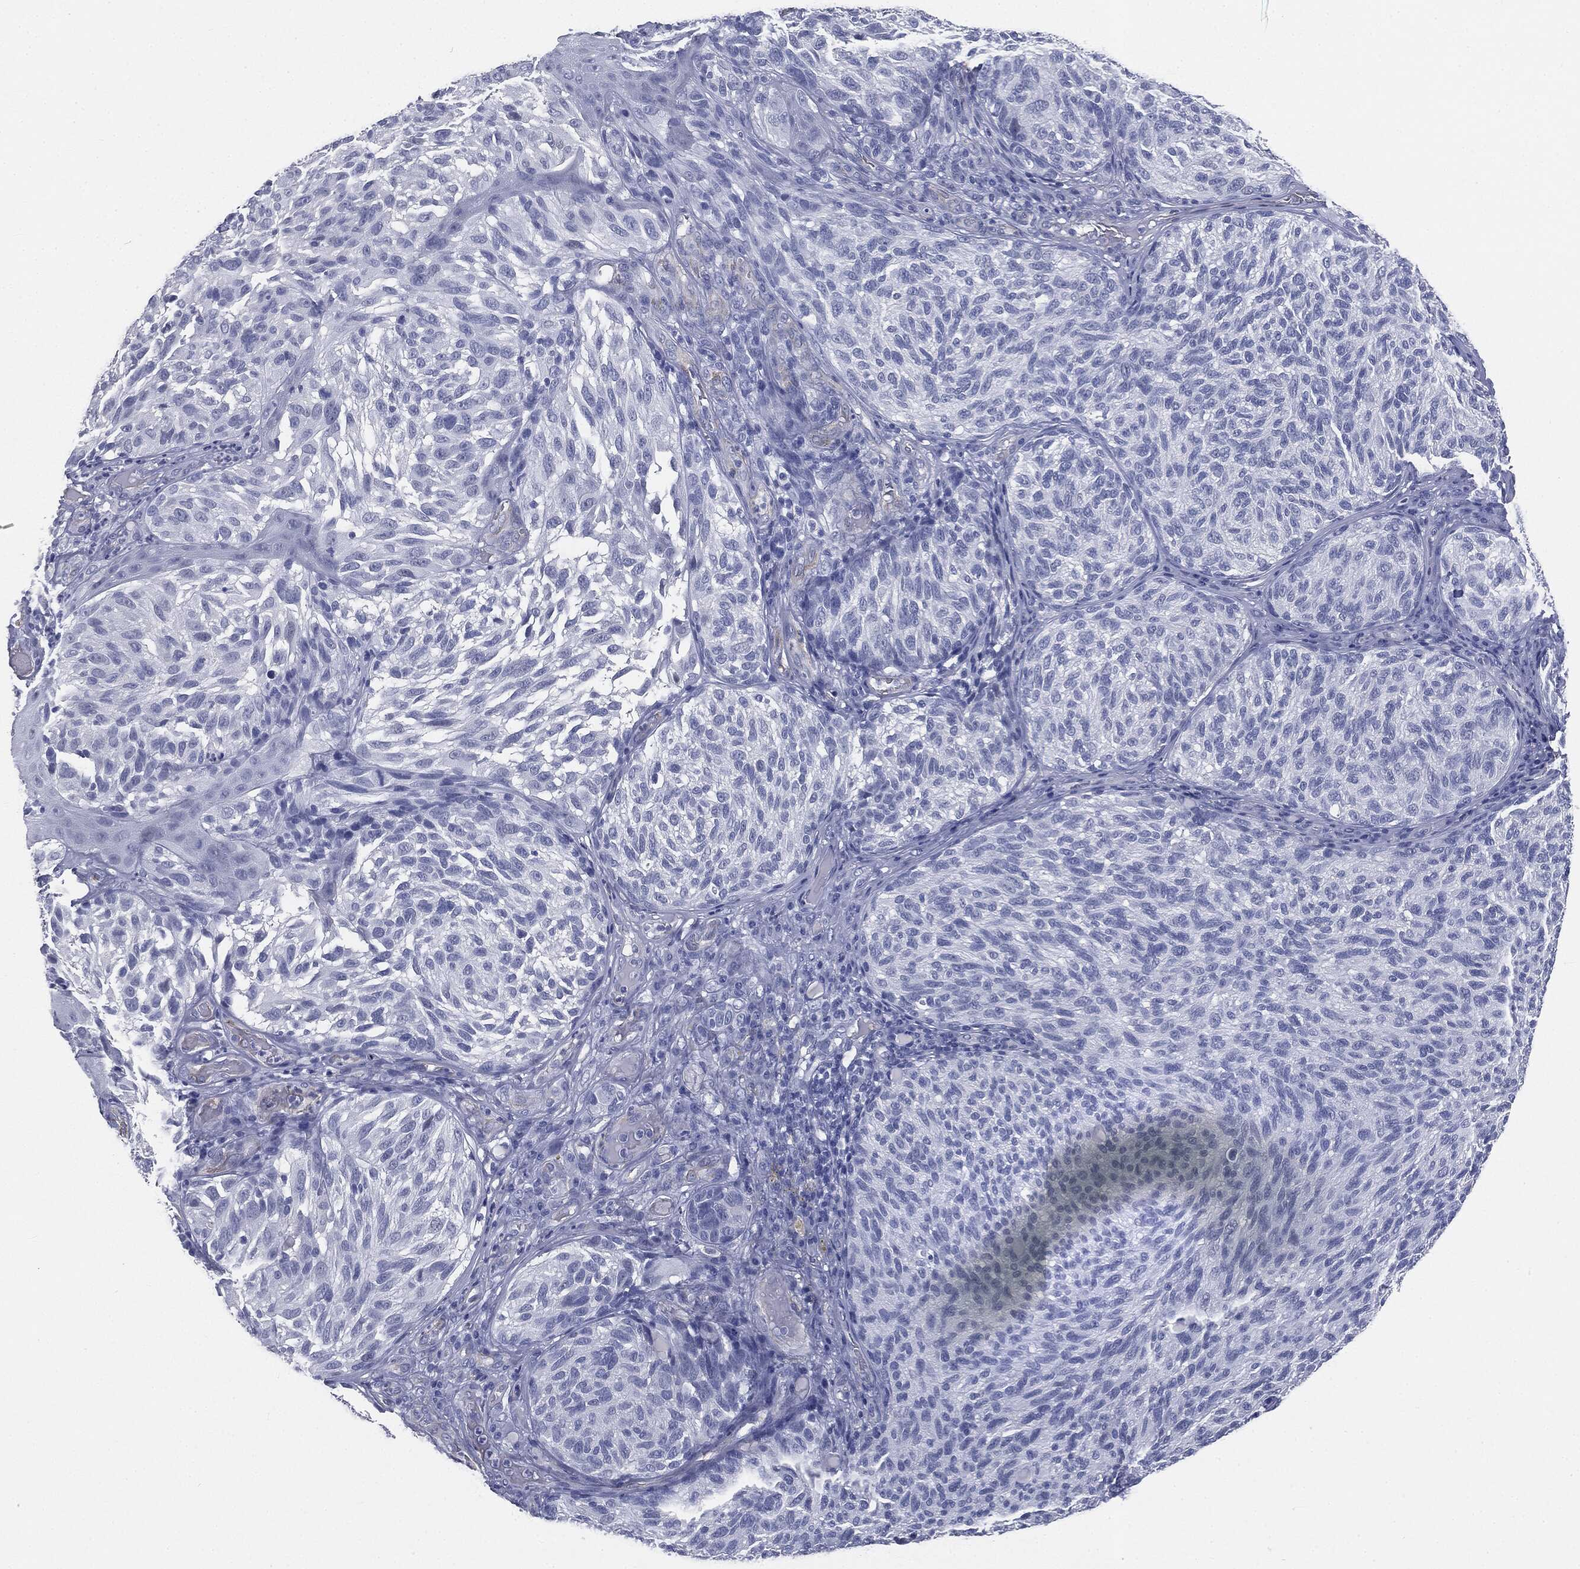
{"staining": {"intensity": "negative", "quantity": "none", "location": "none"}, "tissue": "melanoma", "cell_type": "Tumor cells", "image_type": "cancer", "snomed": [{"axis": "morphology", "description": "Malignant melanoma, NOS"}, {"axis": "topography", "description": "Skin"}], "caption": "Immunohistochemical staining of melanoma shows no significant positivity in tumor cells. (DAB immunohistochemistry with hematoxylin counter stain).", "gene": "MUC5AC", "patient": {"sex": "female", "age": 73}}